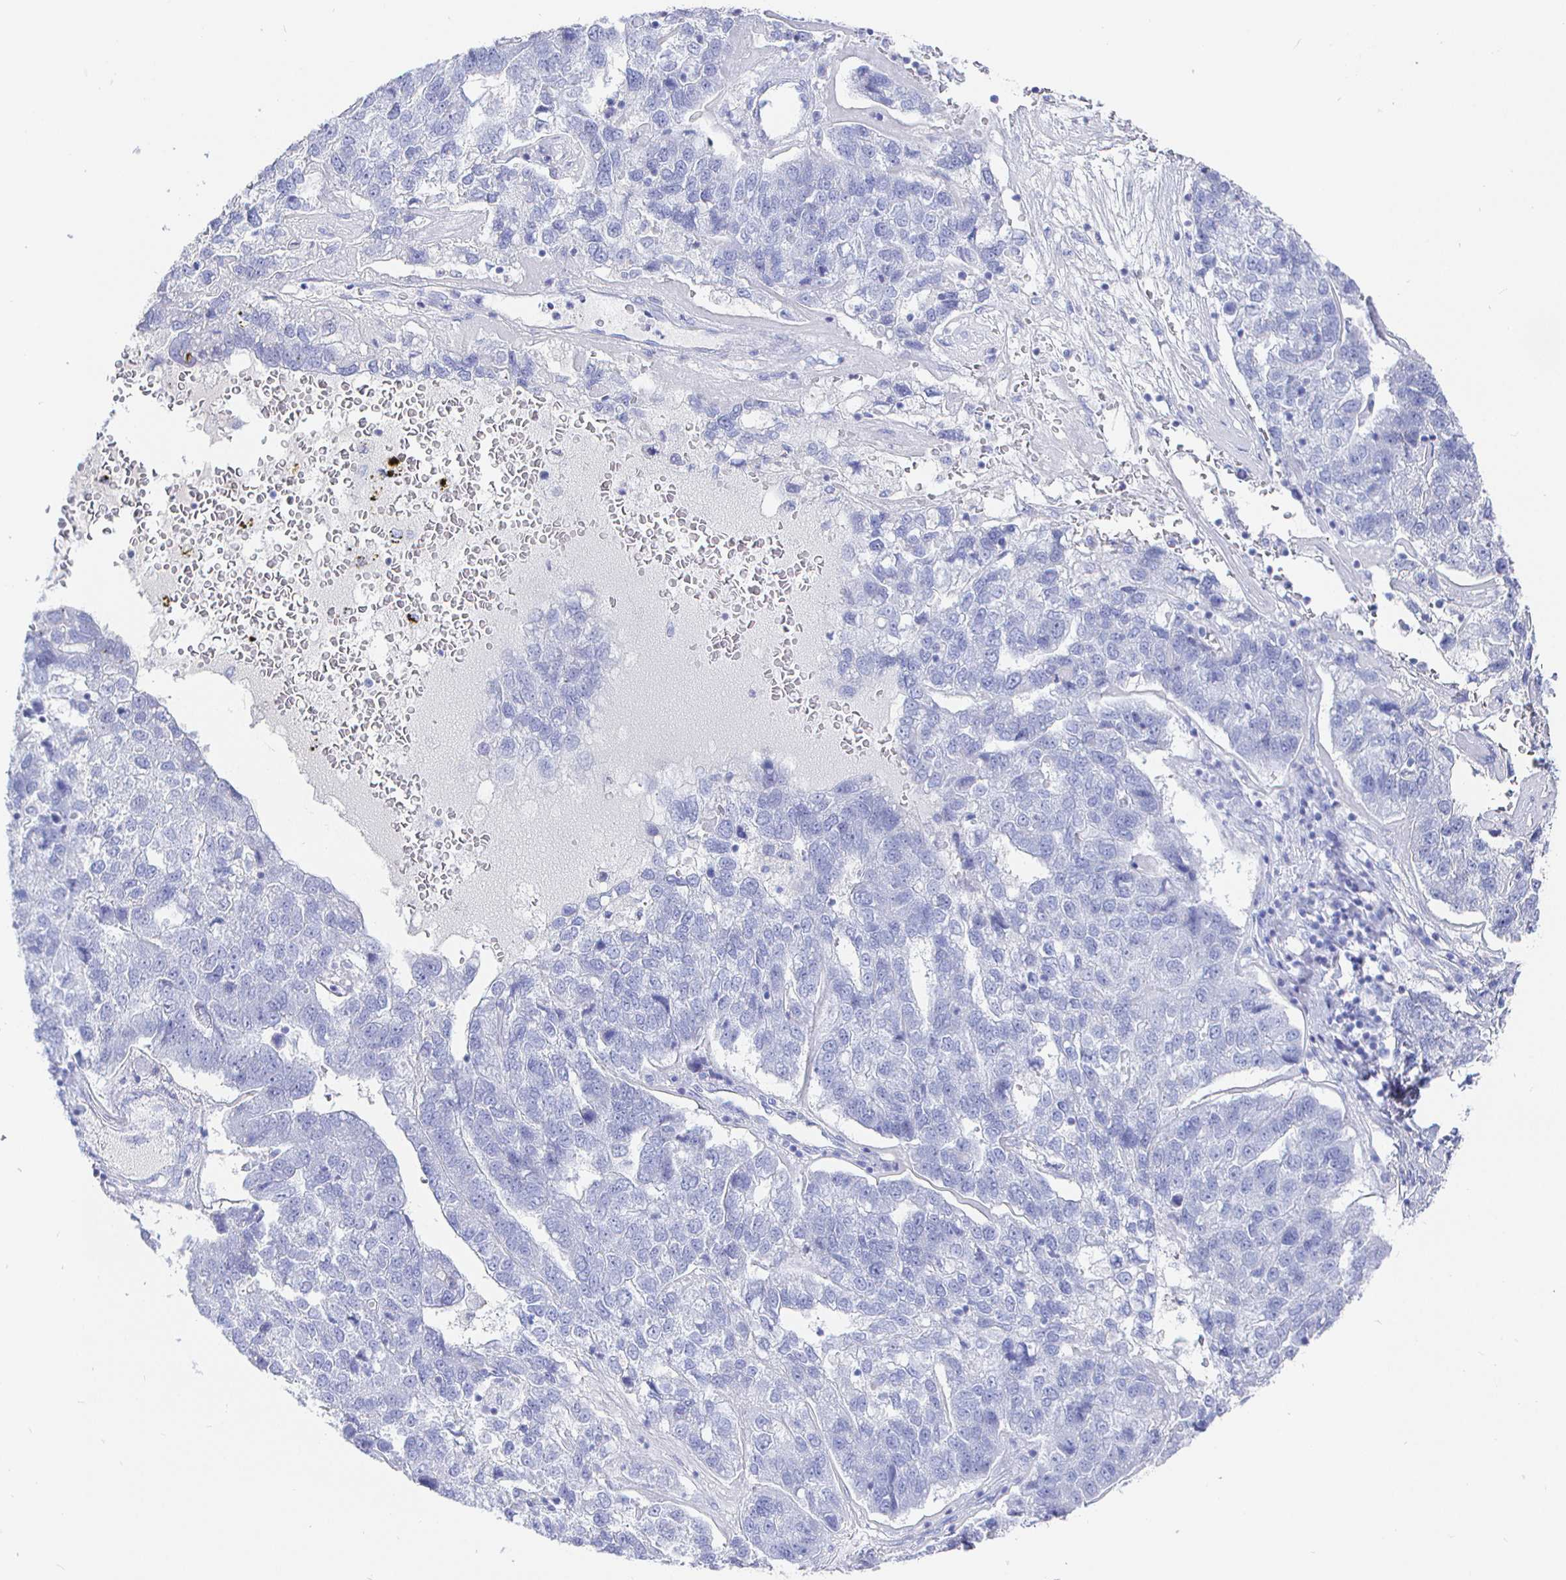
{"staining": {"intensity": "negative", "quantity": "none", "location": "none"}, "tissue": "pancreatic cancer", "cell_type": "Tumor cells", "image_type": "cancer", "snomed": [{"axis": "morphology", "description": "Adenocarcinoma, NOS"}, {"axis": "topography", "description": "Pancreas"}], "caption": "DAB immunohistochemical staining of adenocarcinoma (pancreatic) shows no significant positivity in tumor cells.", "gene": "CLCA1", "patient": {"sex": "female", "age": 61}}